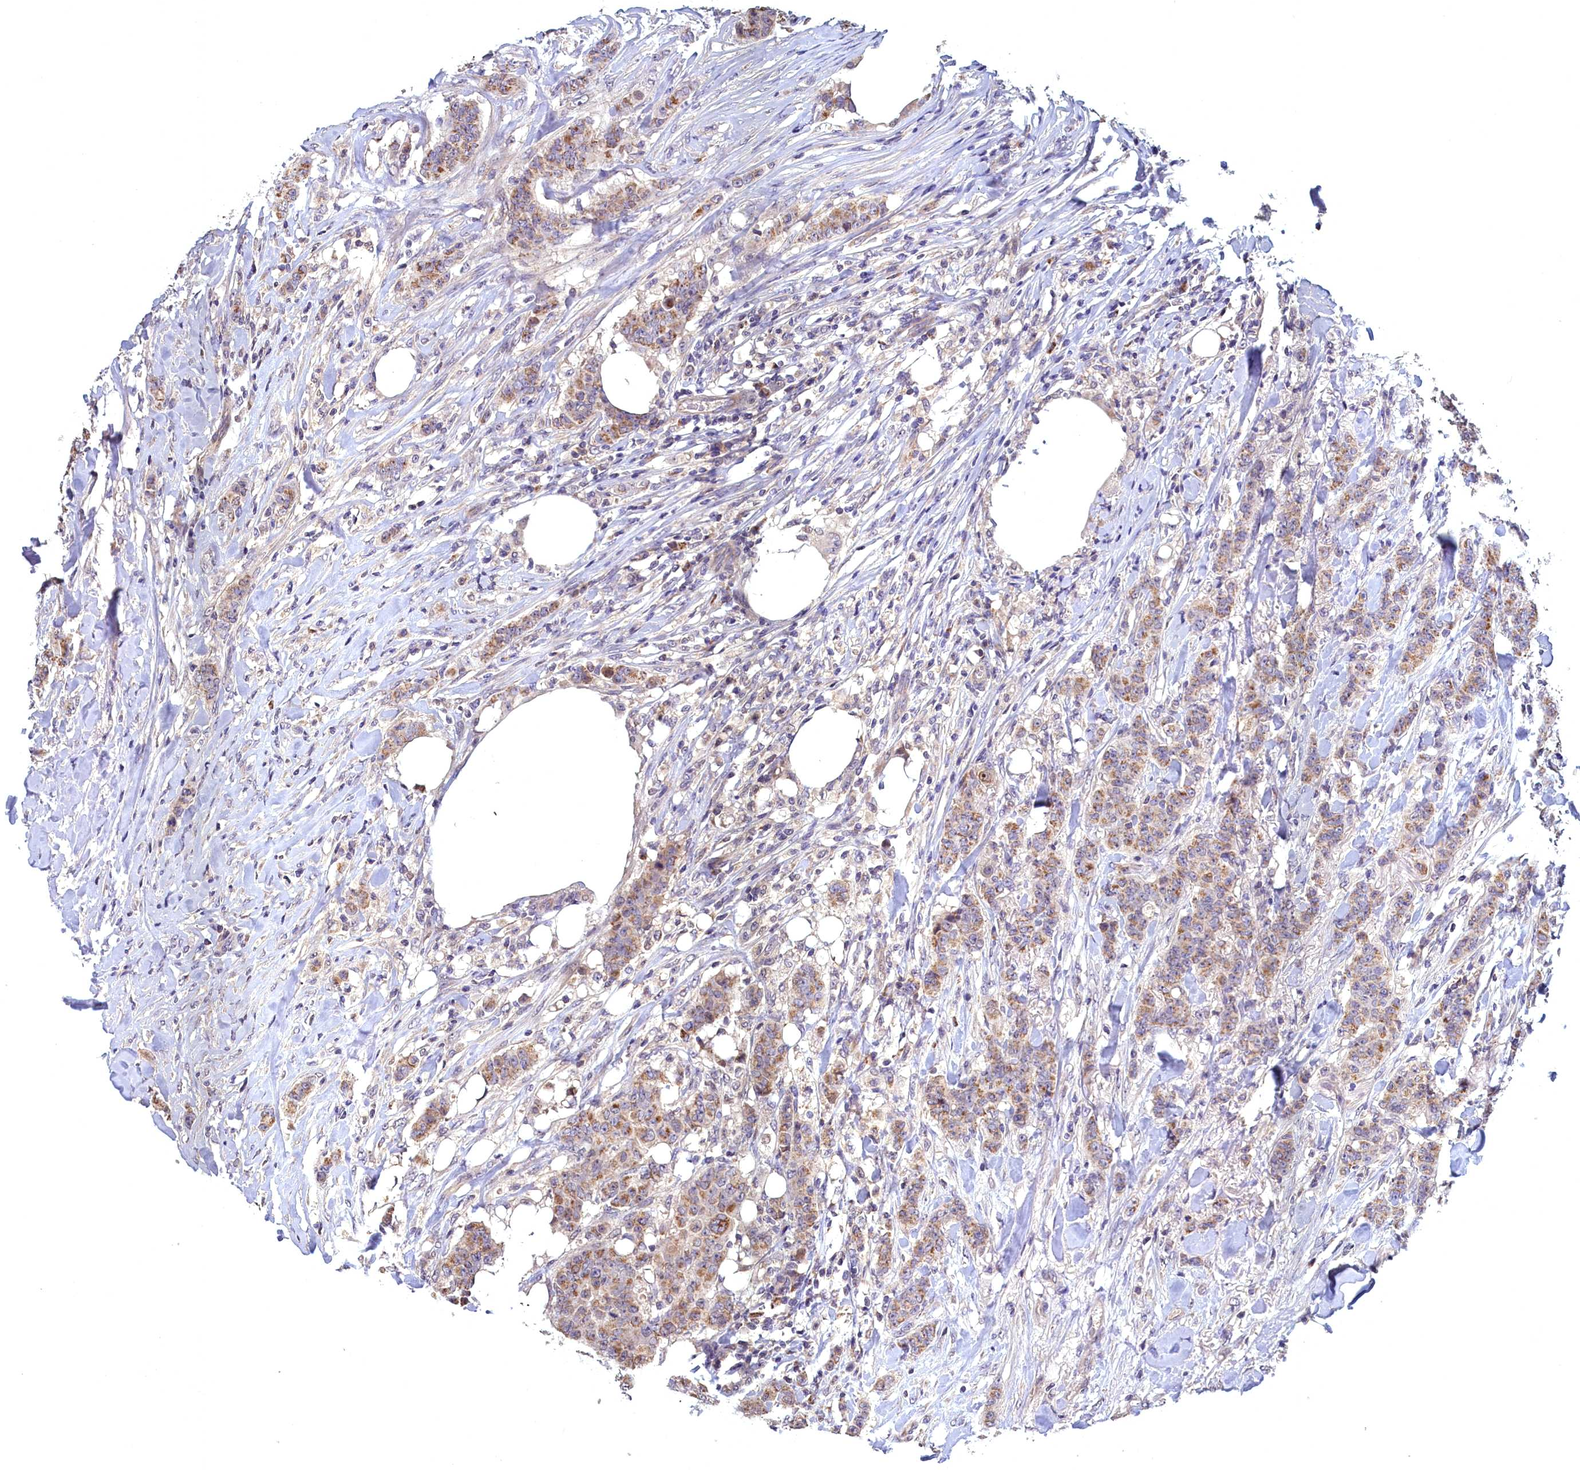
{"staining": {"intensity": "moderate", "quantity": ">75%", "location": "cytoplasmic/membranous"}, "tissue": "breast cancer", "cell_type": "Tumor cells", "image_type": "cancer", "snomed": [{"axis": "morphology", "description": "Duct carcinoma"}, {"axis": "topography", "description": "Breast"}], "caption": "A medium amount of moderate cytoplasmic/membranous positivity is appreciated in approximately >75% of tumor cells in breast intraductal carcinoma tissue.", "gene": "EPB41L4B", "patient": {"sex": "female", "age": 40}}